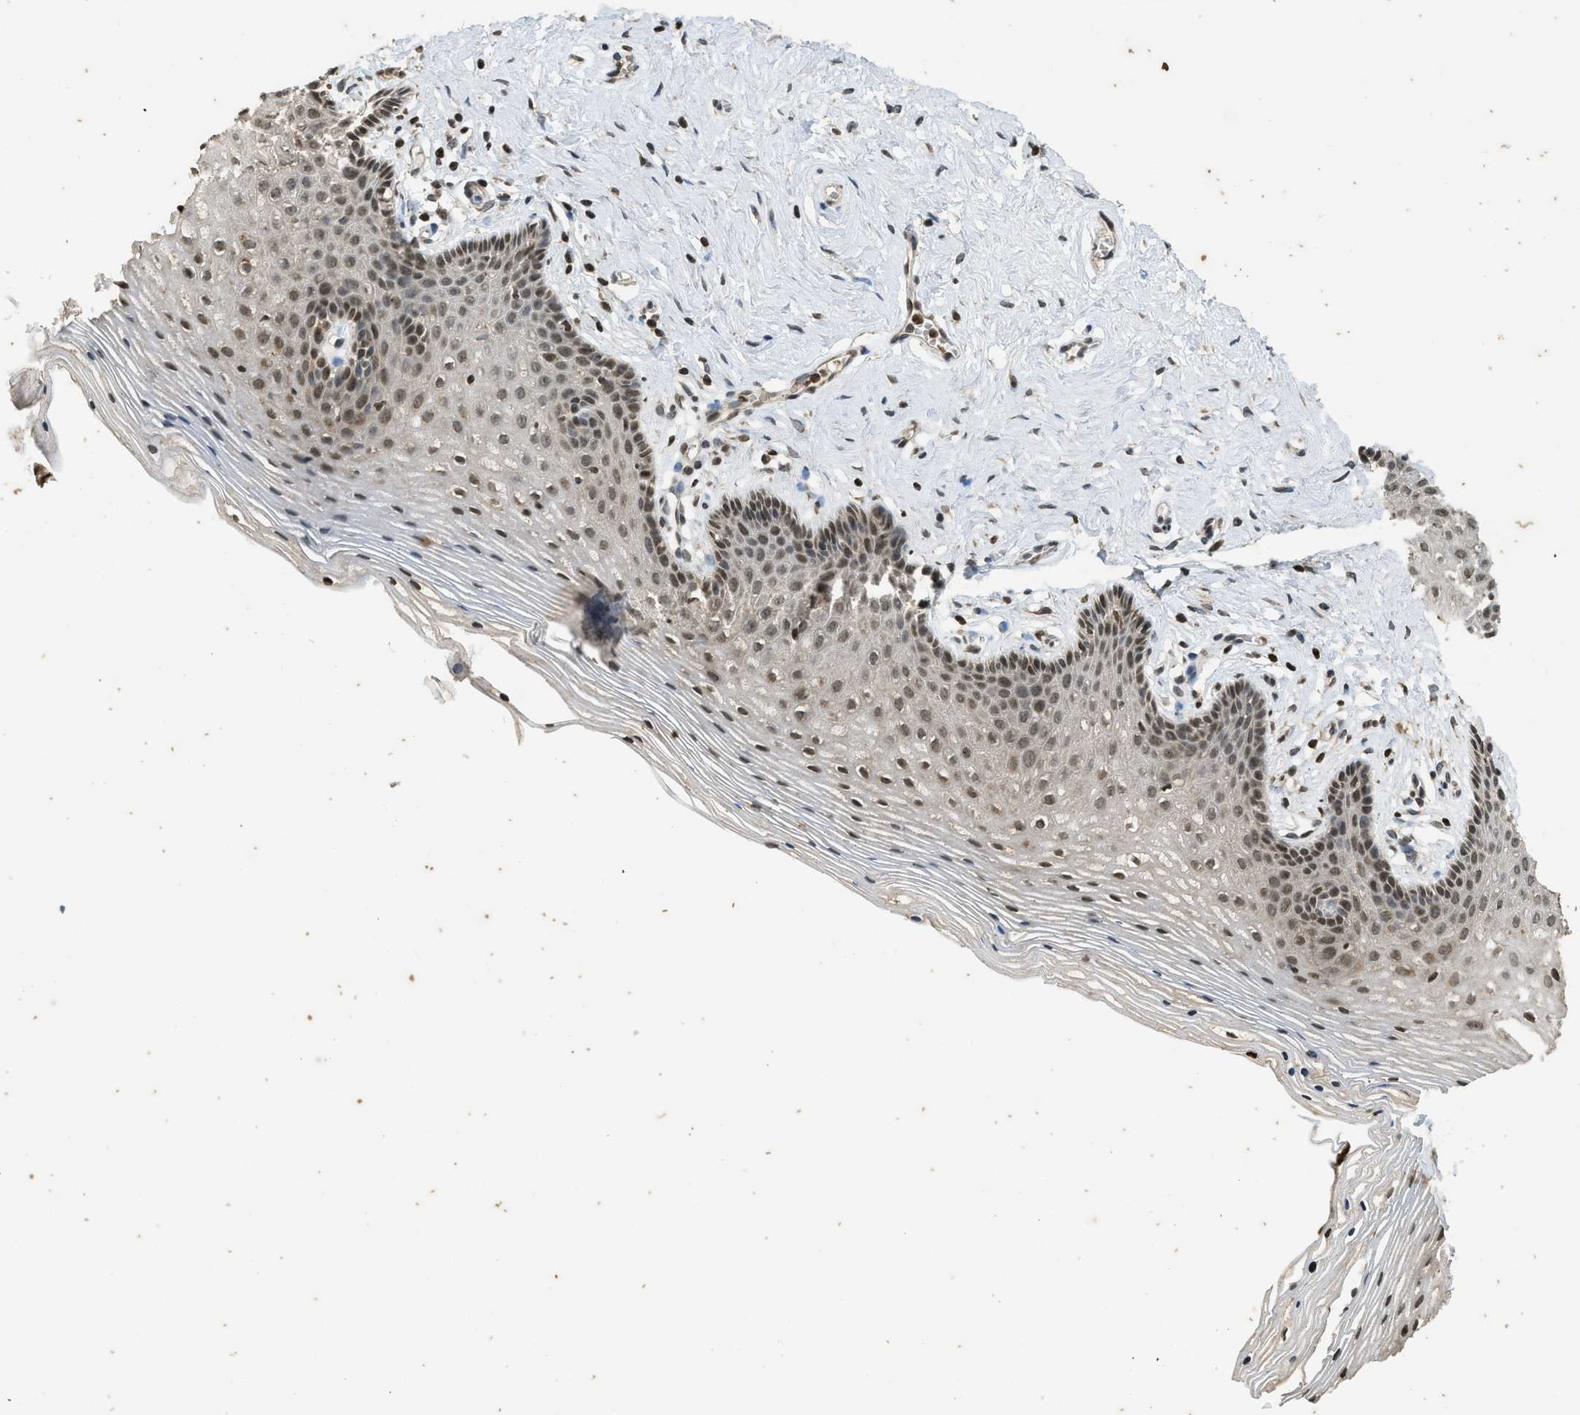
{"staining": {"intensity": "moderate", "quantity": ">75%", "location": "nuclear"}, "tissue": "vagina", "cell_type": "Squamous epithelial cells", "image_type": "normal", "snomed": [{"axis": "morphology", "description": "Normal tissue, NOS"}, {"axis": "topography", "description": "Vagina"}], "caption": "Protein analysis of normal vagina demonstrates moderate nuclear expression in approximately >75% of squamous epithelial cells.", "gene": "SIAH1", "patient": {"sex": "female", "age": 32}}